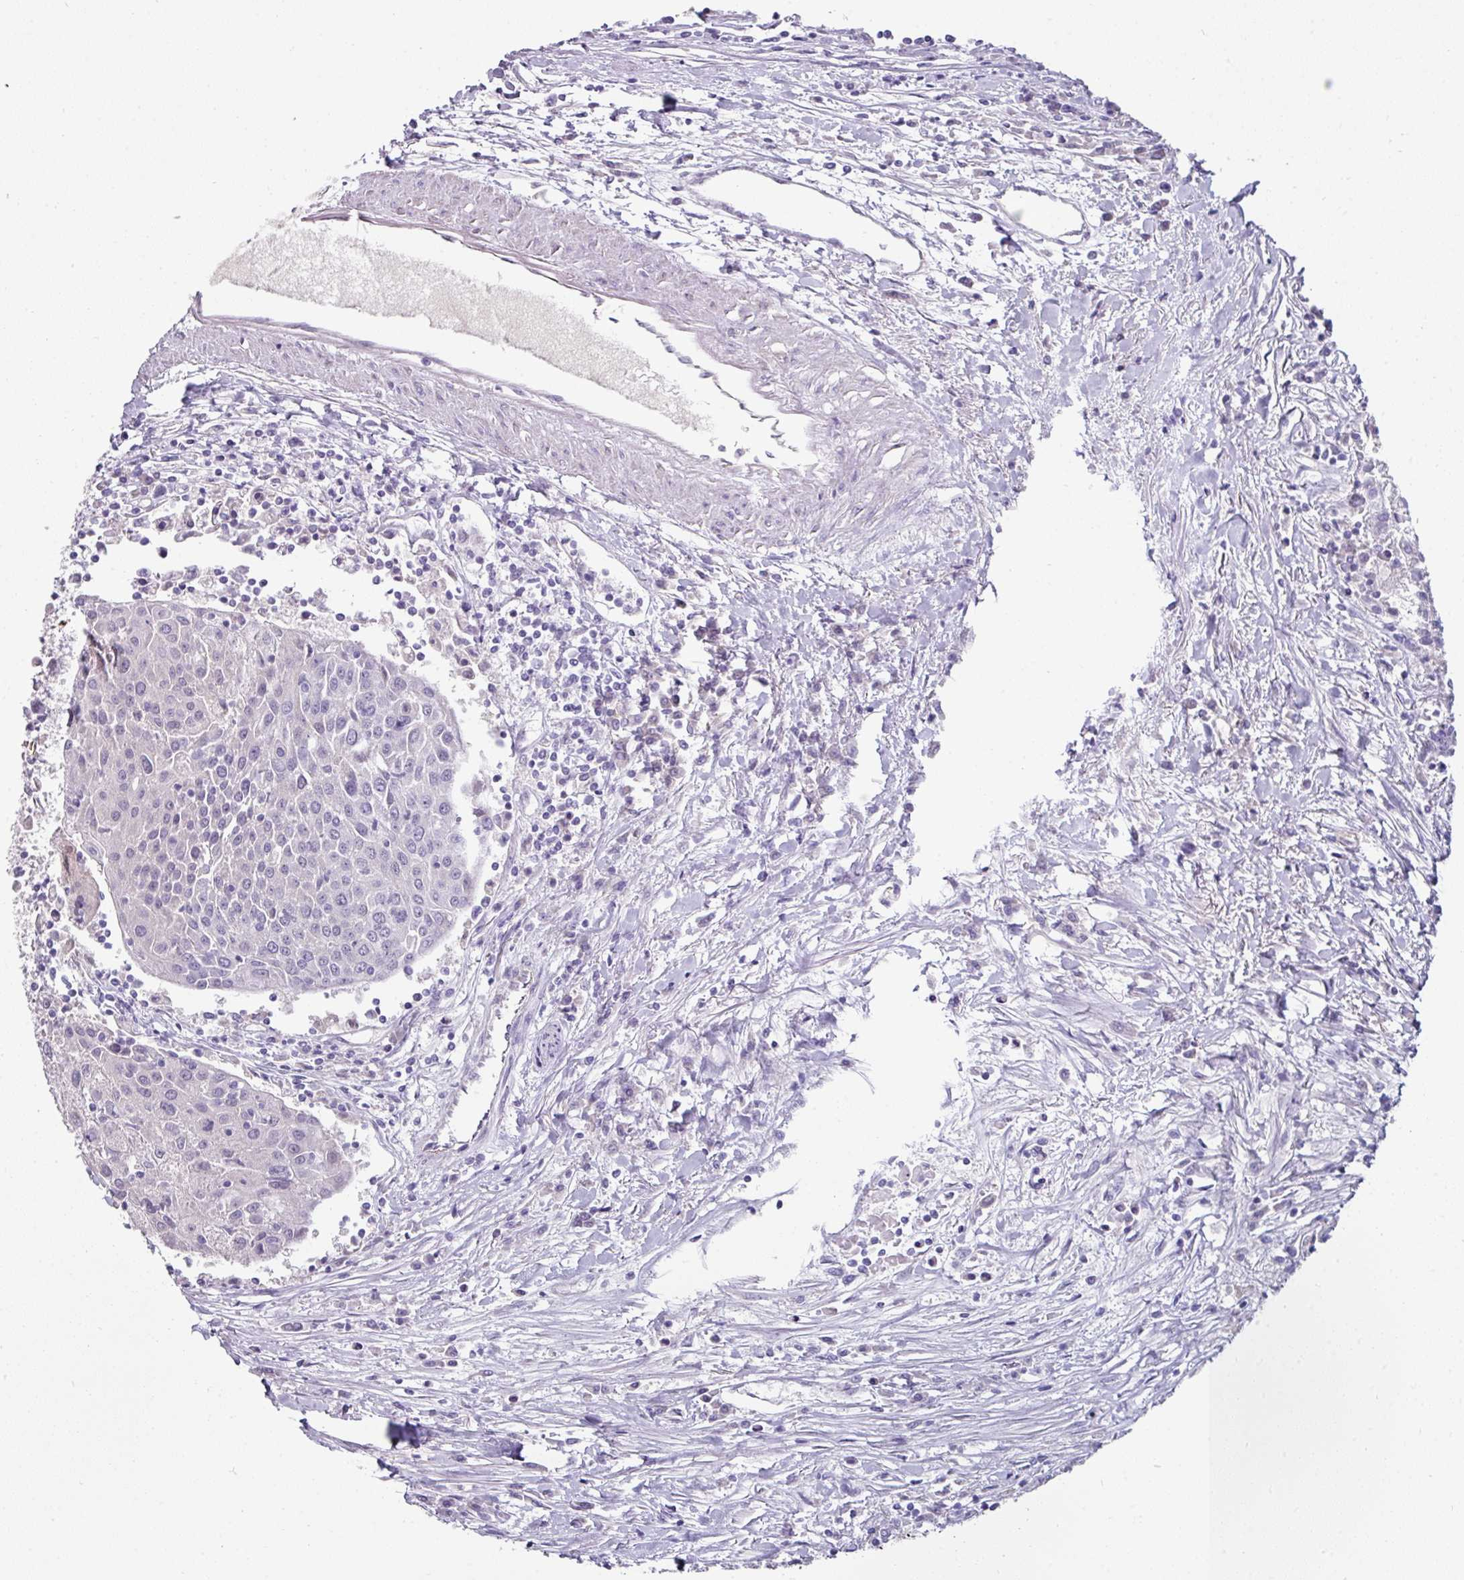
{"staining": {"intensity": "negative", "quantity": "none", "location": "none"}, "tissue": "urothelial cancer", "cell_type": "Tumor cells", "image_type": "cancer", "snomed": [{"axis": "morphology", "description": "Urothelial carcinoma, High grade"}, {"axis": "topography", "description": "Urinary bladder"}], "caption": "Immunohistochemistry (IHC) photomicrograph of human urothelial cancer stained for a protein (brown), which displays no expression in tumor cells.", "gene": "EYA3", "patient": {"sex": "female", "age": 85}}